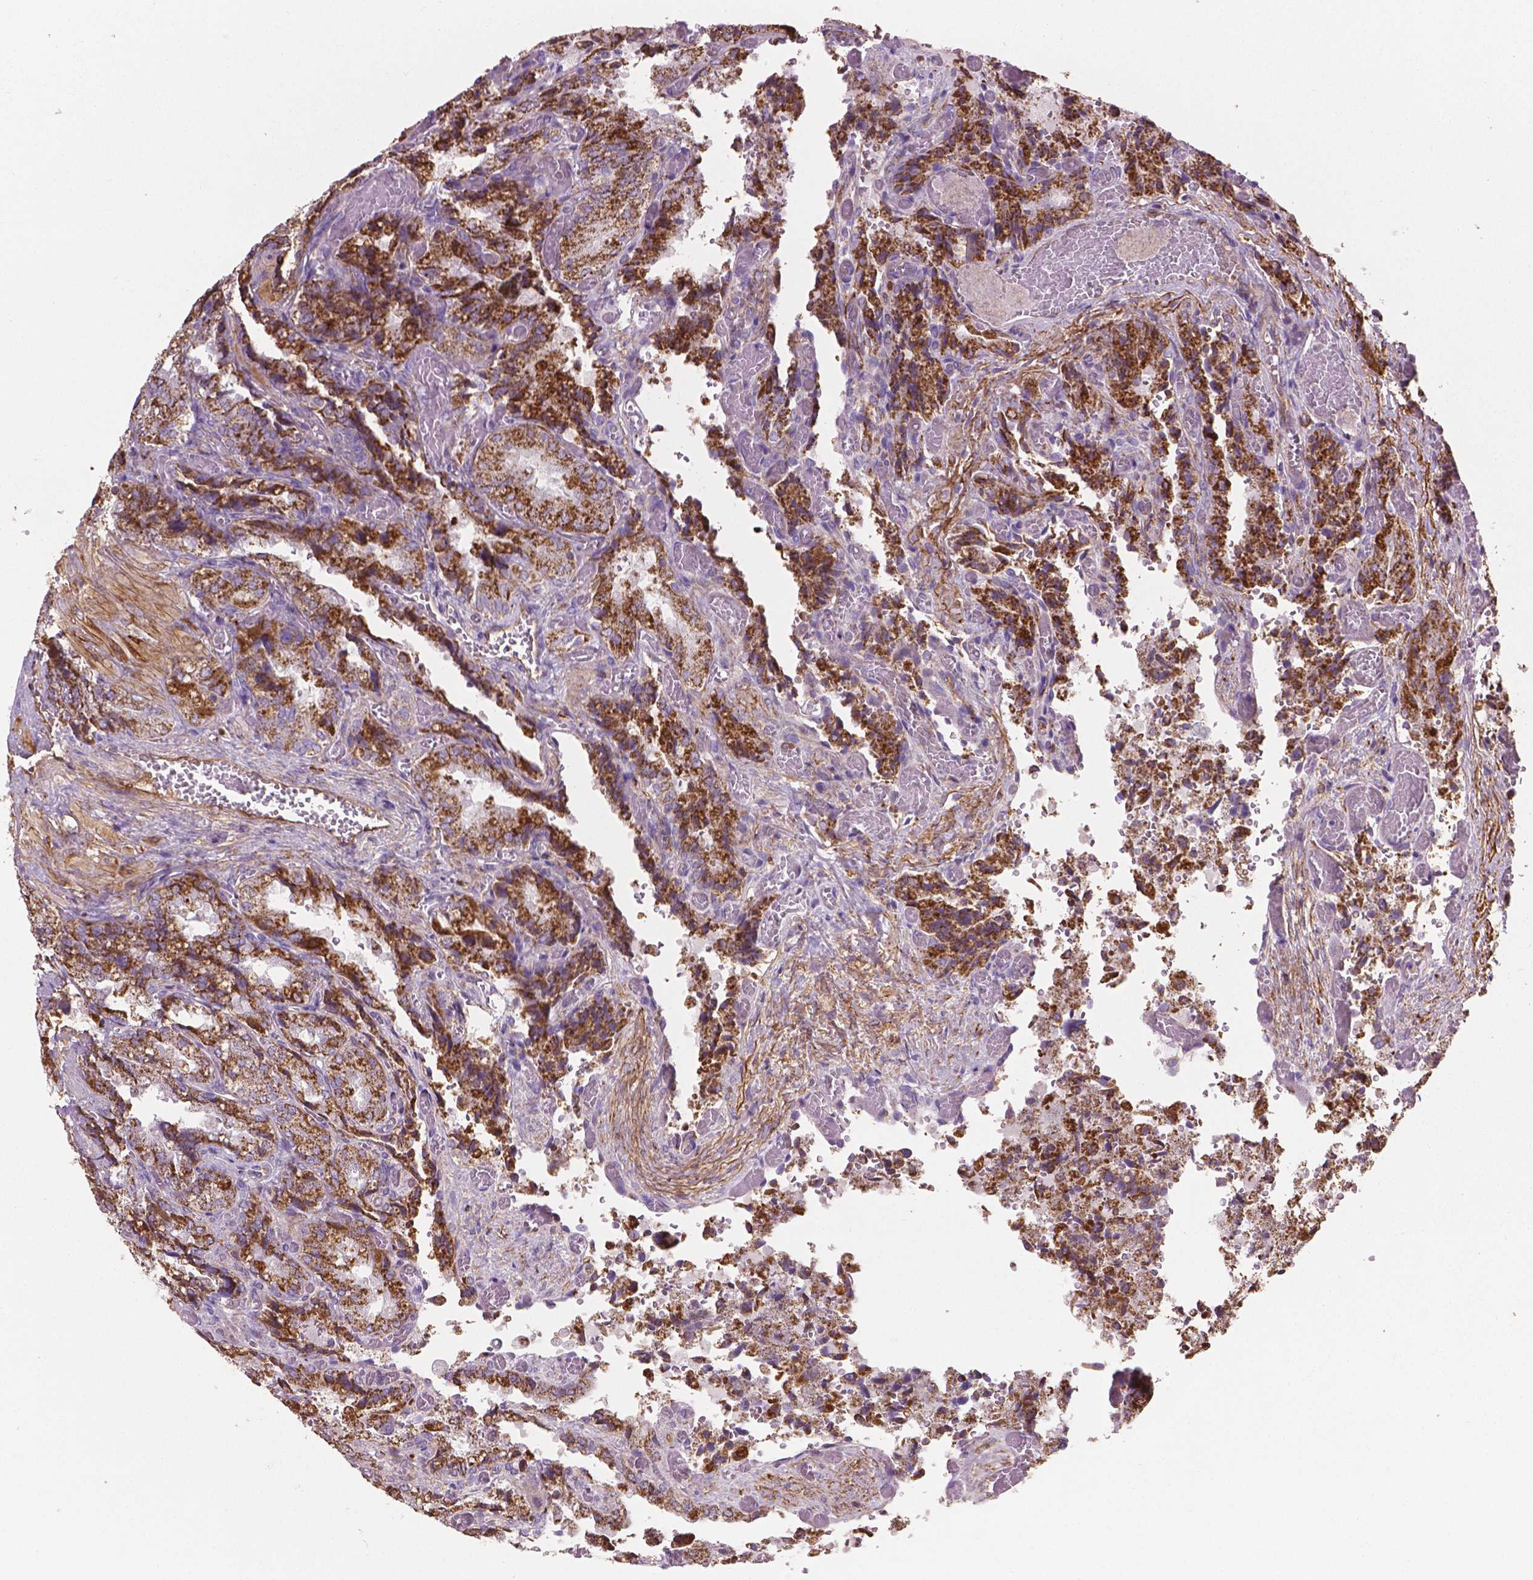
{"staining": {"intensity": "moderate", "quantity": "25%-75%", "location": "cytoplasmic/membranous"}, "tissue": "seminal vesicle", "cell_type": "Glandular cells", "image_type": "normal", "snomed": [{"axis": "morphology", "description": "Normal tissue, NOS"}, {"axis": "topography", "description": "Seminal veicle"}], "caption": "This image demonstrates unremarkable seminal vesicle stained with immunohistochemistry to label a protein in brown. The cytoplasmic/membranous of glandular cells show moderate positivity for the protein. Nuclei are counter-stained blue.", "gene": "TCAF1", "patient": {"sex": "male", "age": 57}}